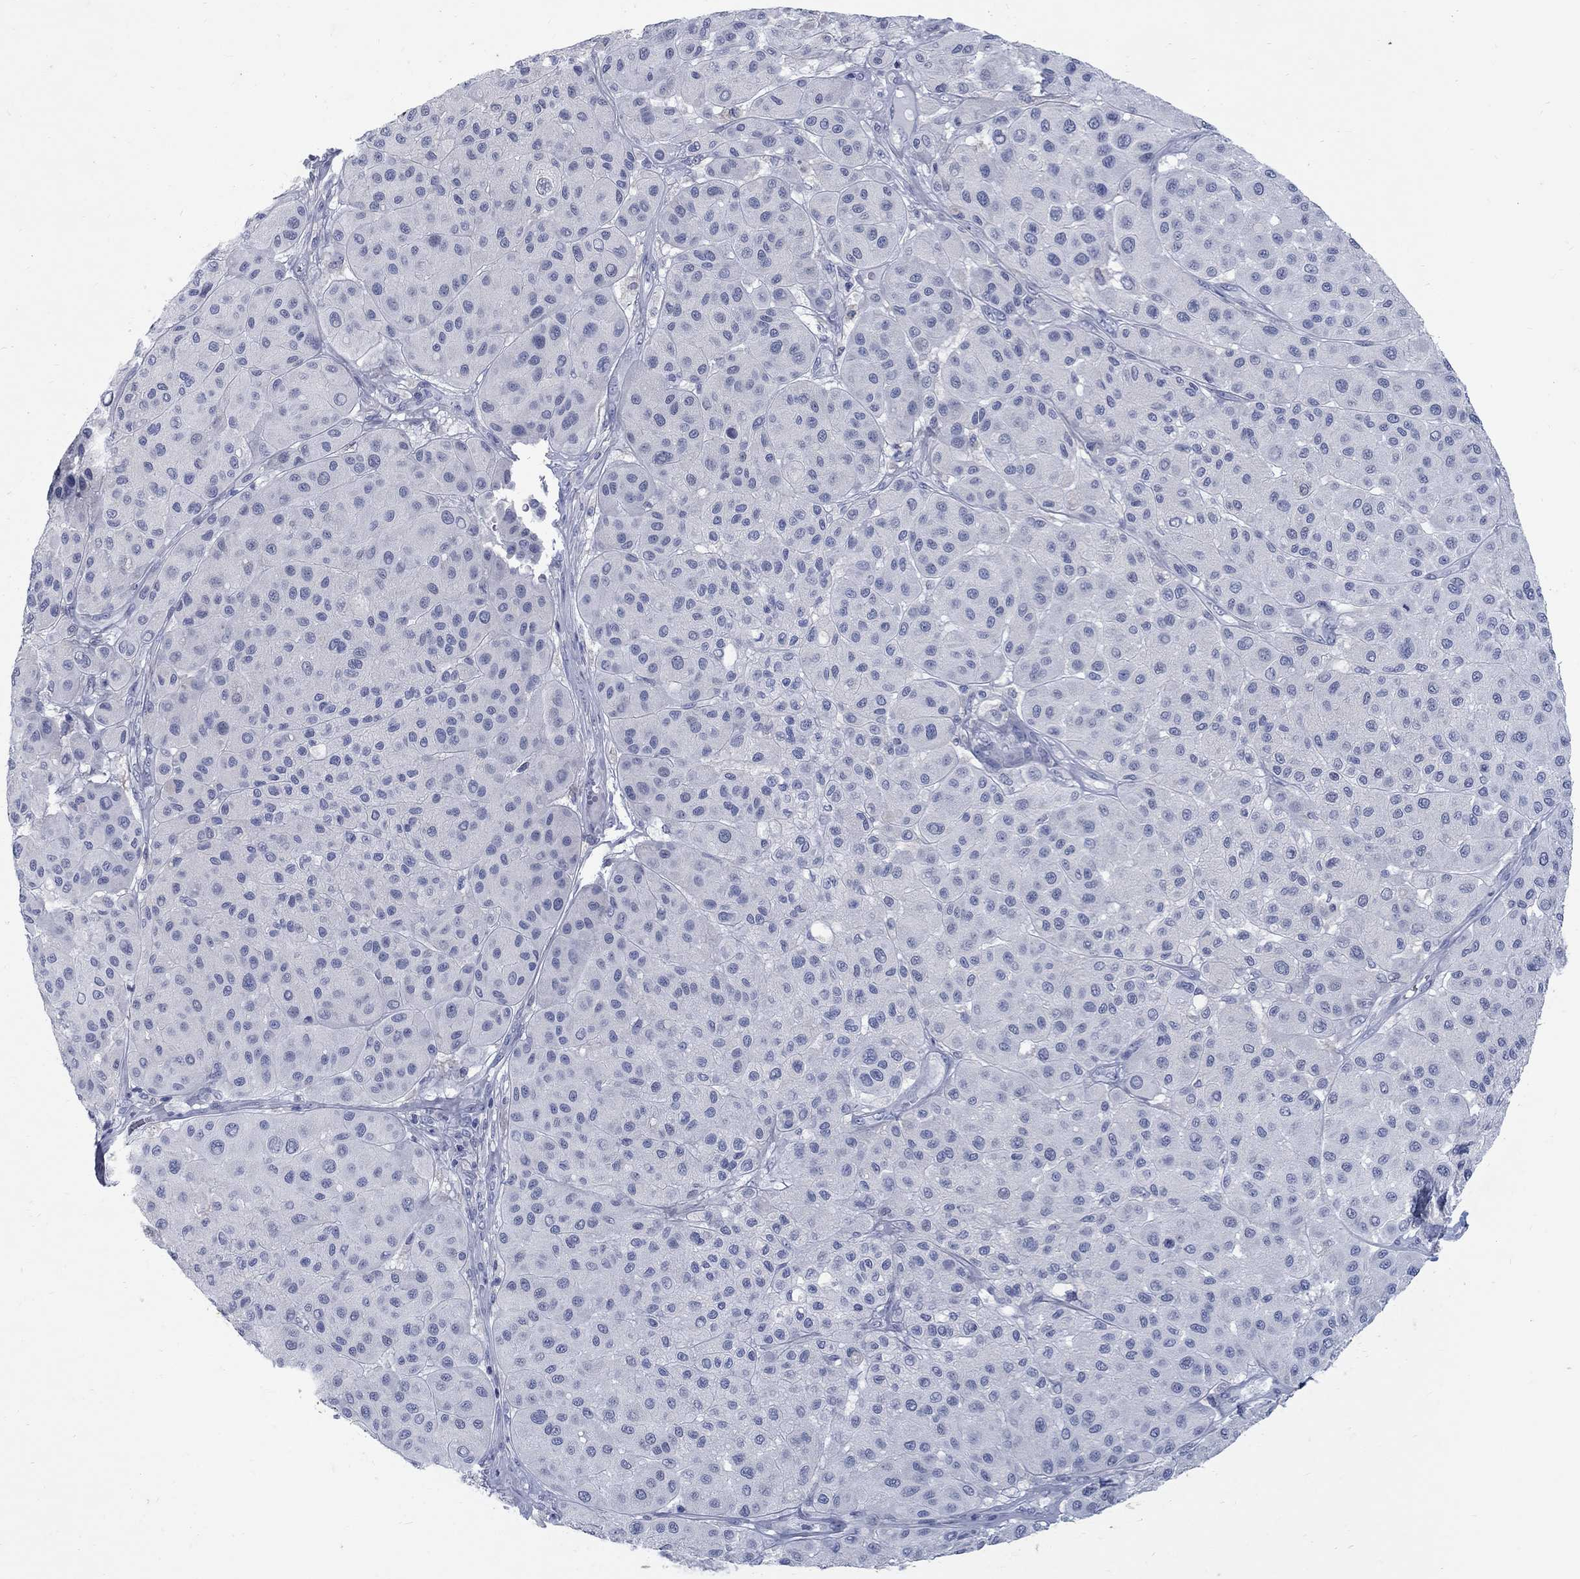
{"staining": {"intensity": "negative", "quantity": "none", "location": "none"}, "tissue": "melanoma", "cell_type": "Tumor cells", "image_type": "cancer", "snomed": [{"axis": "morphology", "description": "Malignant melanoma, Metastatic site"}, {"axis": "topography", "description": "Smooth muscle"}], "caption": "The image displays no staining of tumor cells in malignant melanoma (metastatic site).", "gene": "RFTN2", "patient": {"sex": "male", "age": 41}}